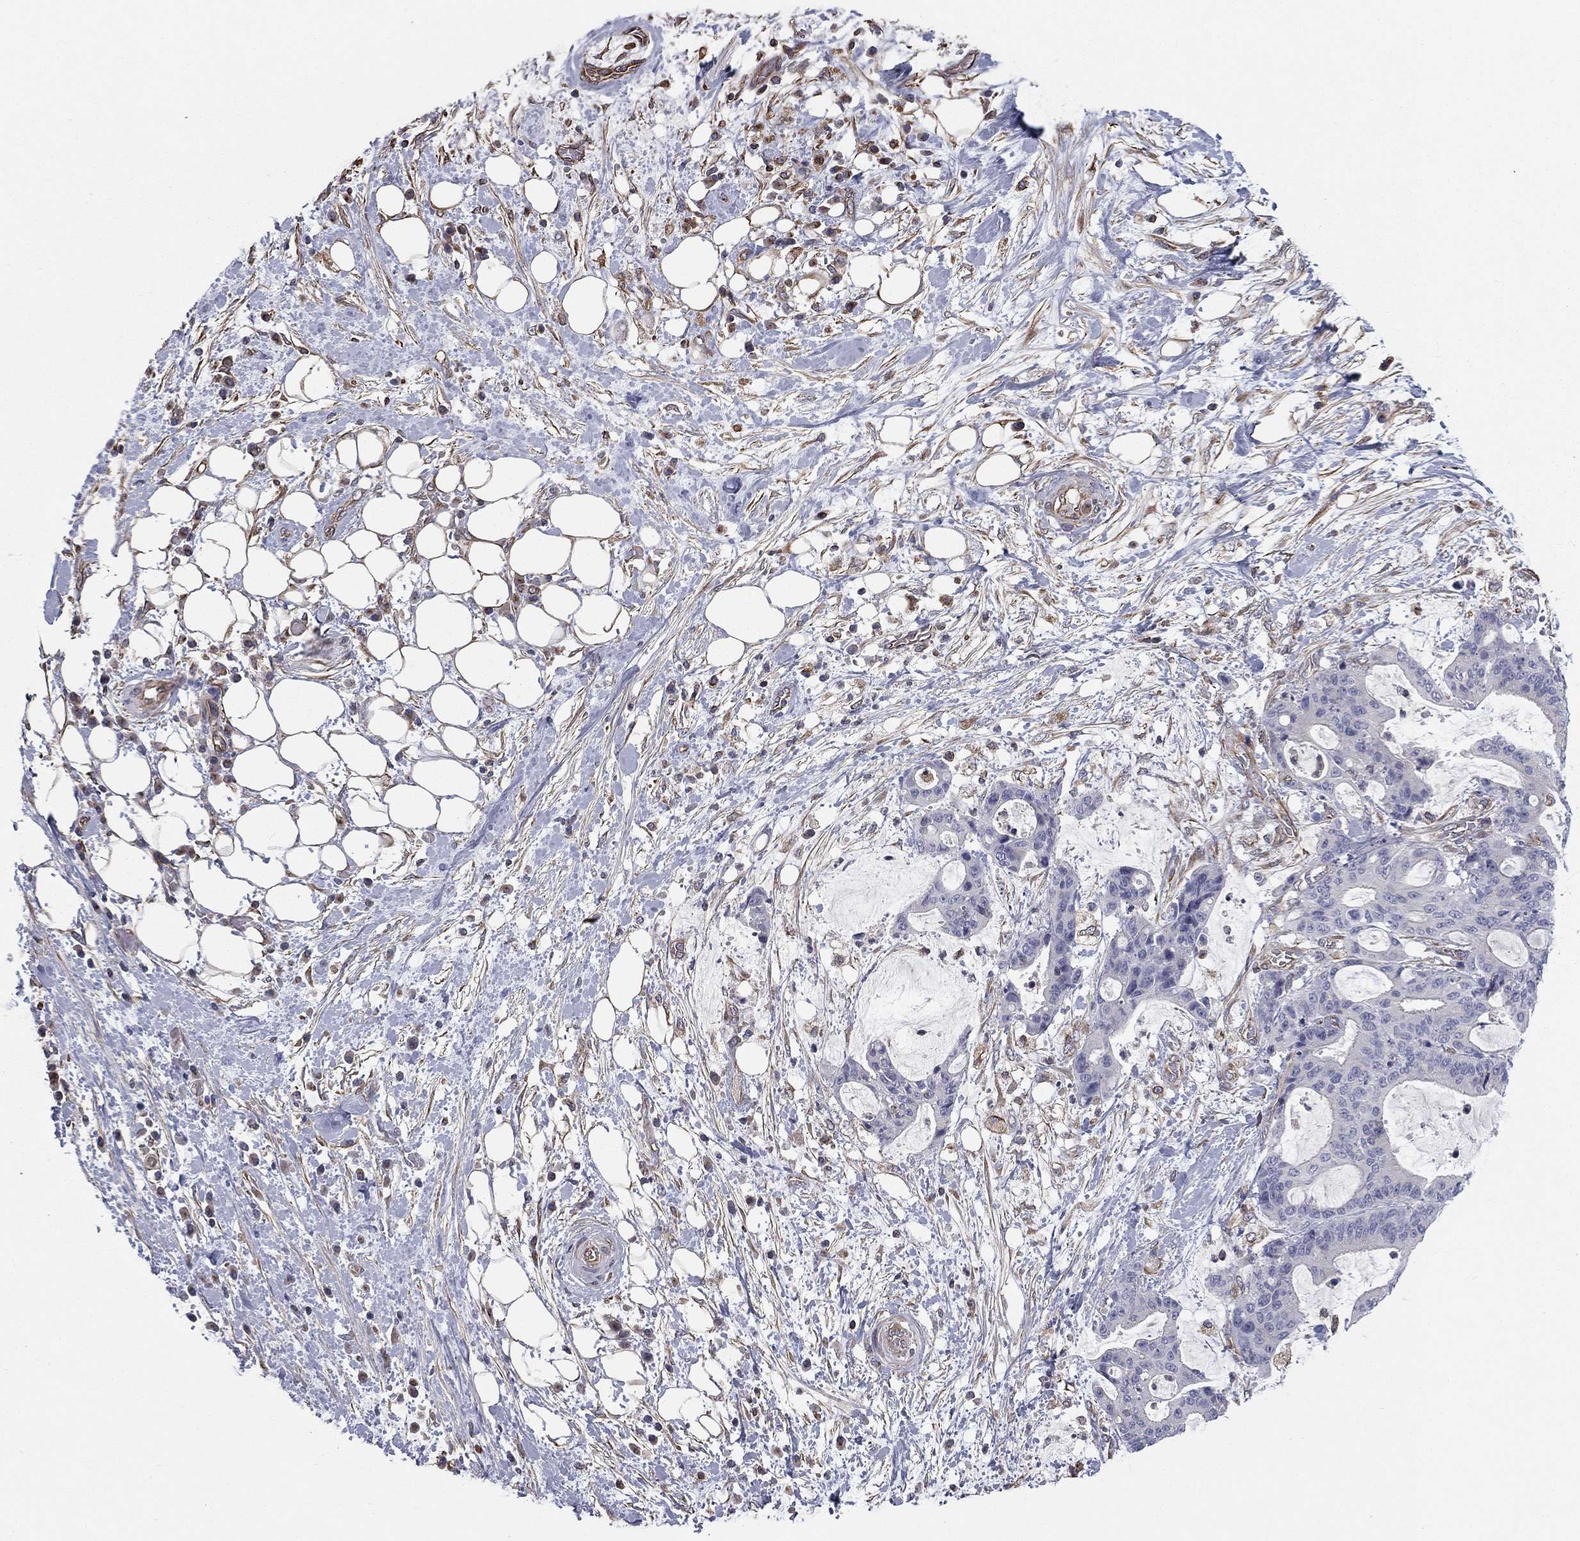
{"staining": {"intensity": "negative", "quantity": "none", "location": "none"}, "tissue": "liver cancer", "cell_type": "Tumor cells", "image_type": "cancer", "snomed": [{"axis": "morphology", "description": "Cholangiocarcinoma"}, {"axis": "topography", "description": "Liver"}], "caption": "DAB immunohistochemical staining of human liver cancer reveals no significant positivity in tumor cells.", "gene": "SCUBE1", "patient": {"sex": "female", "age": 73}}